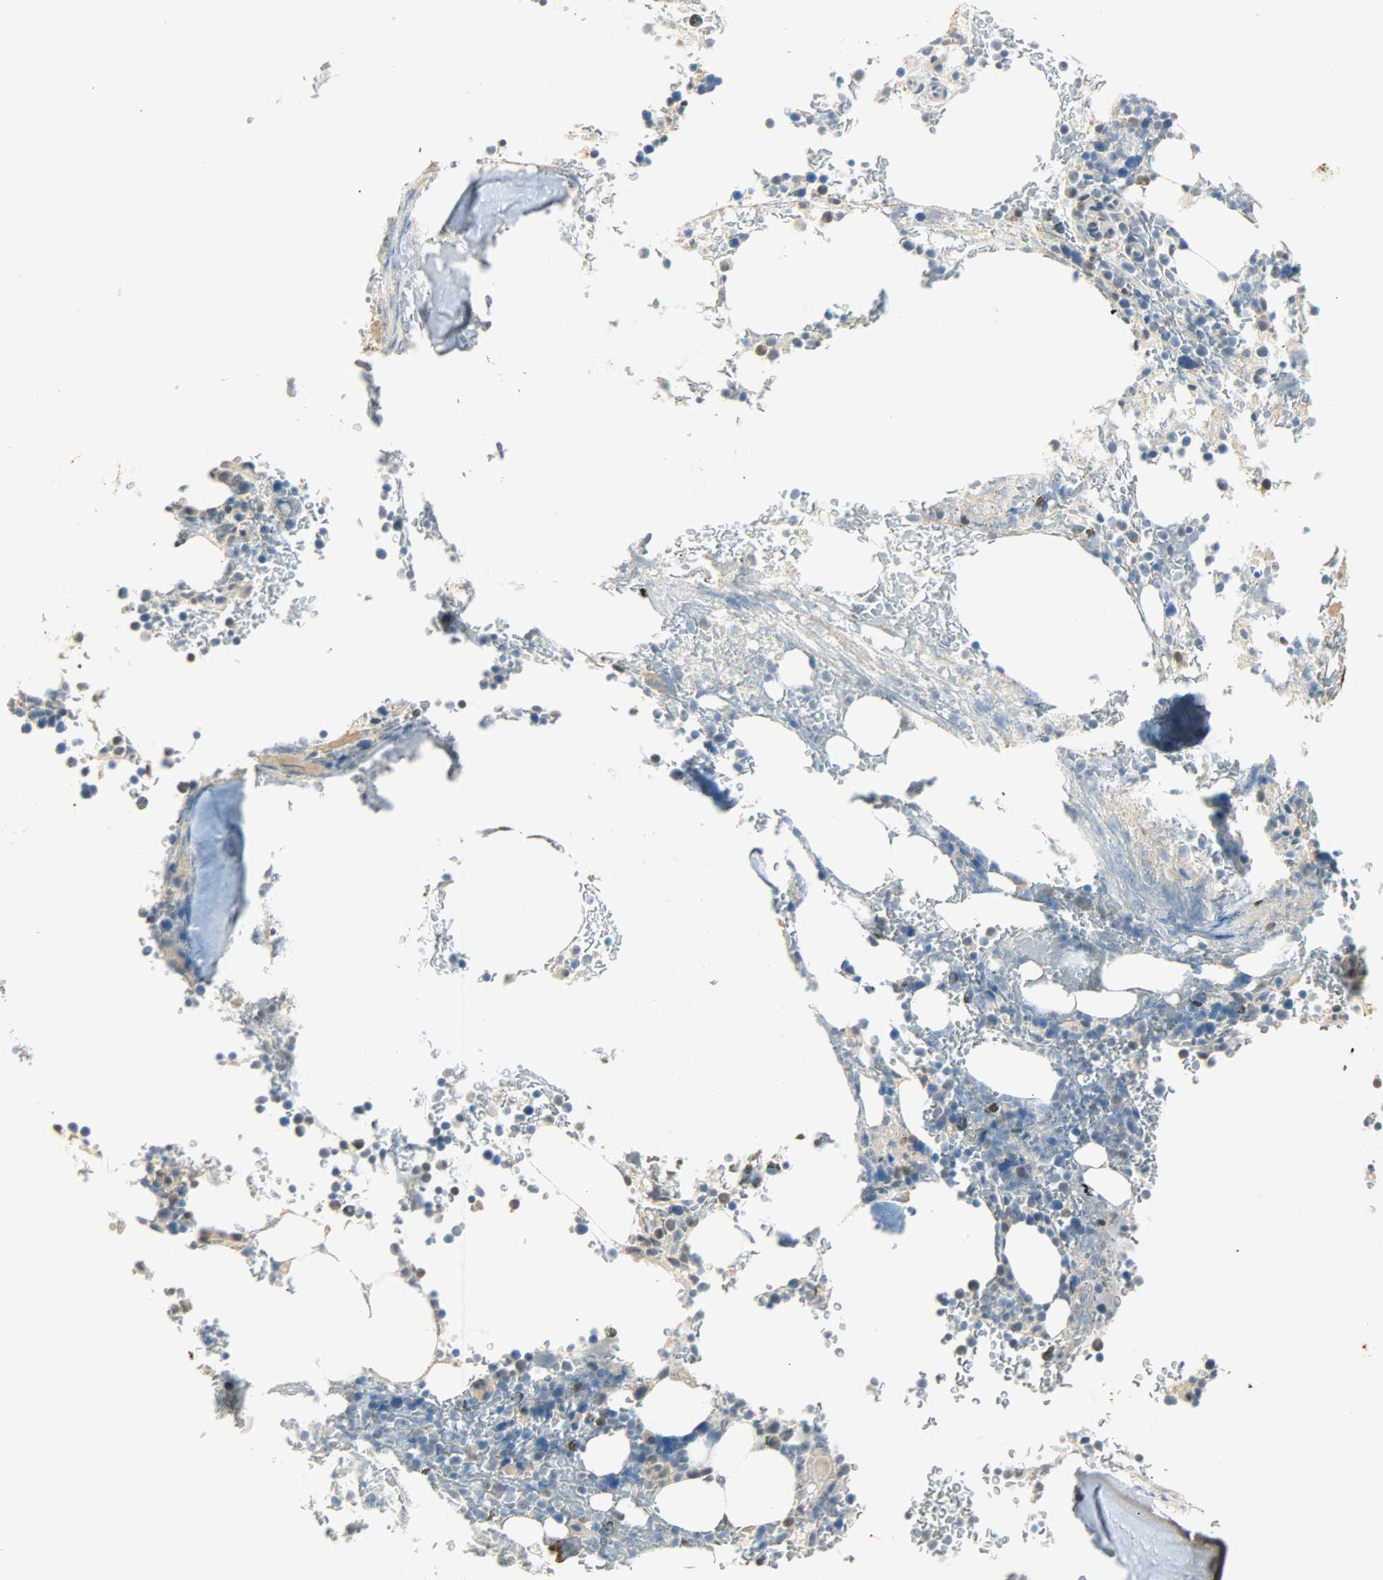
{"staining": {"intensity": "moderate", "quantity": "<25%", "location": "cytoplasmic/membranous,nuclear"}, "tissue": "bone marrow", "cell_type": "Hematopoietic cells", "image_type": "normal", "snomed": [{"axis": "morphology", "description": "Normal tissue, NOS"}, {"axis": "topography", "description": "Bone marrow"}], "caption": "Bone marrow stained with IHC displays moderate cytoplasmic/membranous,nuclear positivity in about <25% of hematopoietic cells.", "gene": "USP13", "patient": {"sex": "female", "age": 73}}